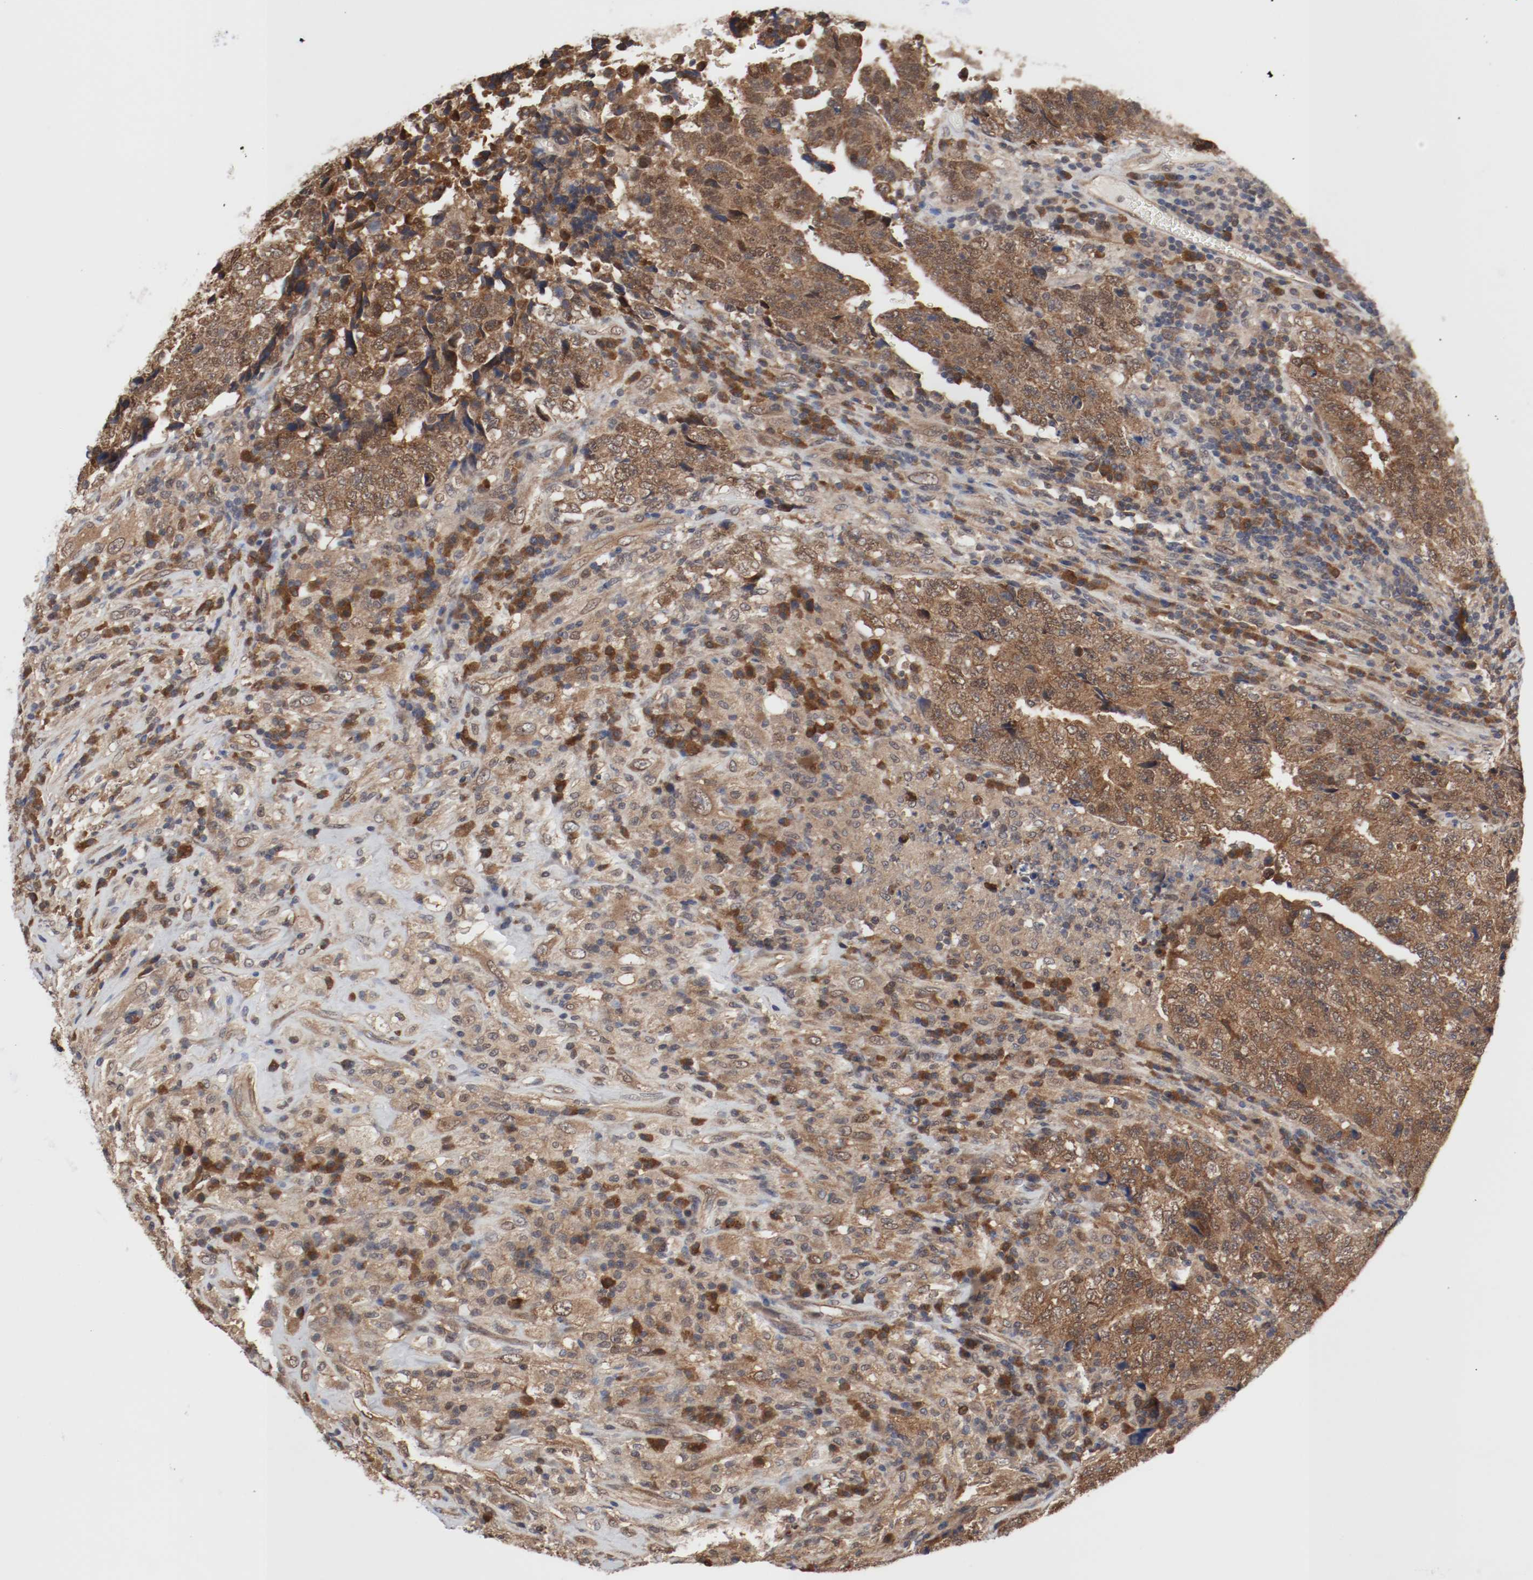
{"staining": {"intensity": "moderate", "quantity": ">75%", "location": "cytoplasmic/membranous,nuclear"}, "tissue": "testis cancer", "cell_type": "Tumor cells", "image_type": "cancer", "snomed": [{"axis": "morphology", "description": "Necrosis, NOS"}, {"axis": "morphology", "description": "Carcinoma, Embryonal, NOS"}, {"axis": "topography", "description": "Testis"}], "caption": "Immunohistochemistry (IHC) (DAB) staining of embryonal carcinoma (testis) demonstrates moderate cytoplasmic/membranous and nuclear protein staining in approximately >75% of tumor cells.", "gene": "AFG3L2", "patient": {"sex": "male", "age": 19}}